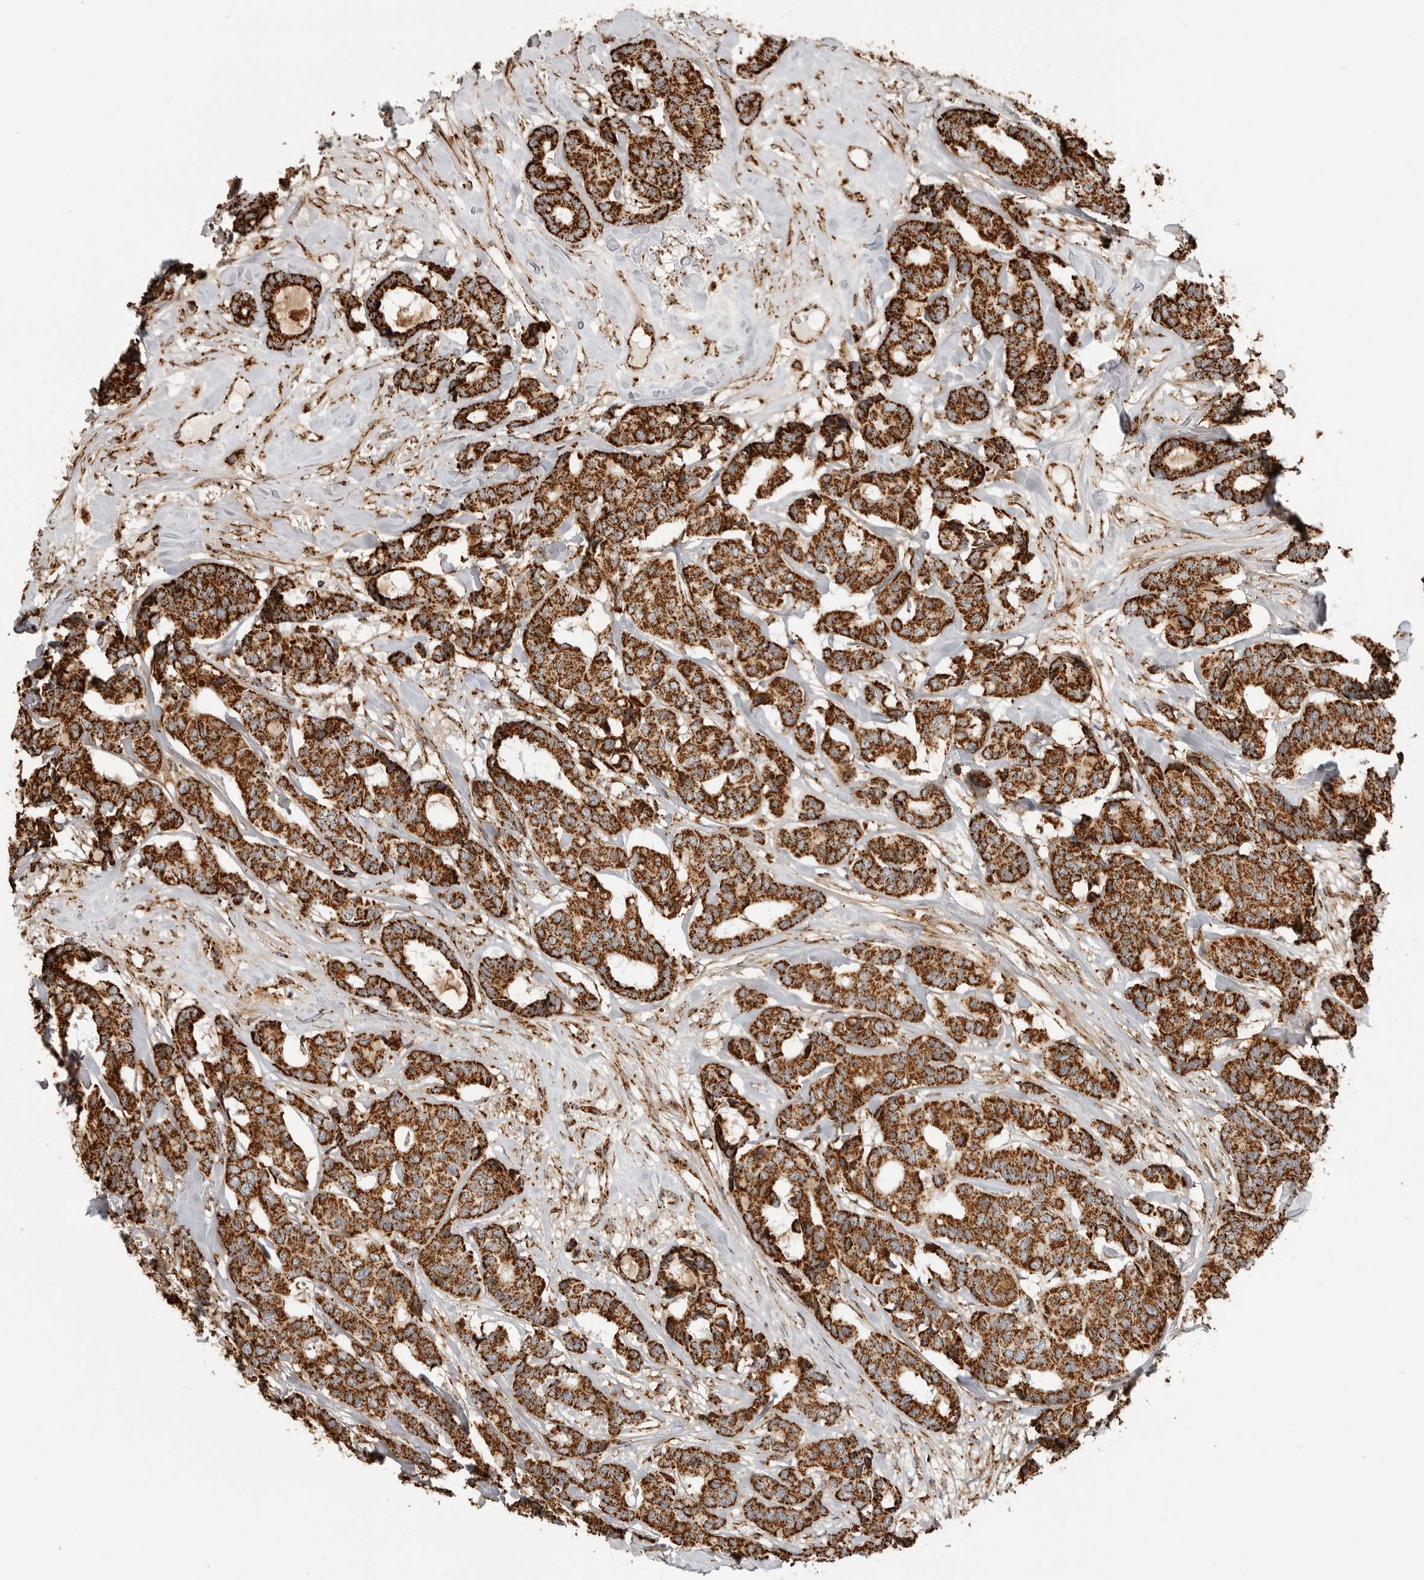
{"staining": {"intensity": "strong", "quantity": ">75%", "location": "cytoplasmic/membranous"}, "tissue": "breast cancer", "cell_type": "Tumor cells", "image_type": "cancer", "snomed": [{"axis": "morphology", "description": "Duct carcinoma"}, {"axis": "topography", "description": "Breast"}], "caption": "High-power microscopy captured an immunohistochemistry (IHC) micrograph of breast intraductal carcinoma, revealing strong cytoplasmic/membranous expression in approximately >75% of tumor cells. (Stains: DAB in brown, nuclei in blue, Microscopy: brightfield microscopy at high magnification).", "gene": "BMP2K", "patient": {"sex": "female", "age": 87}}